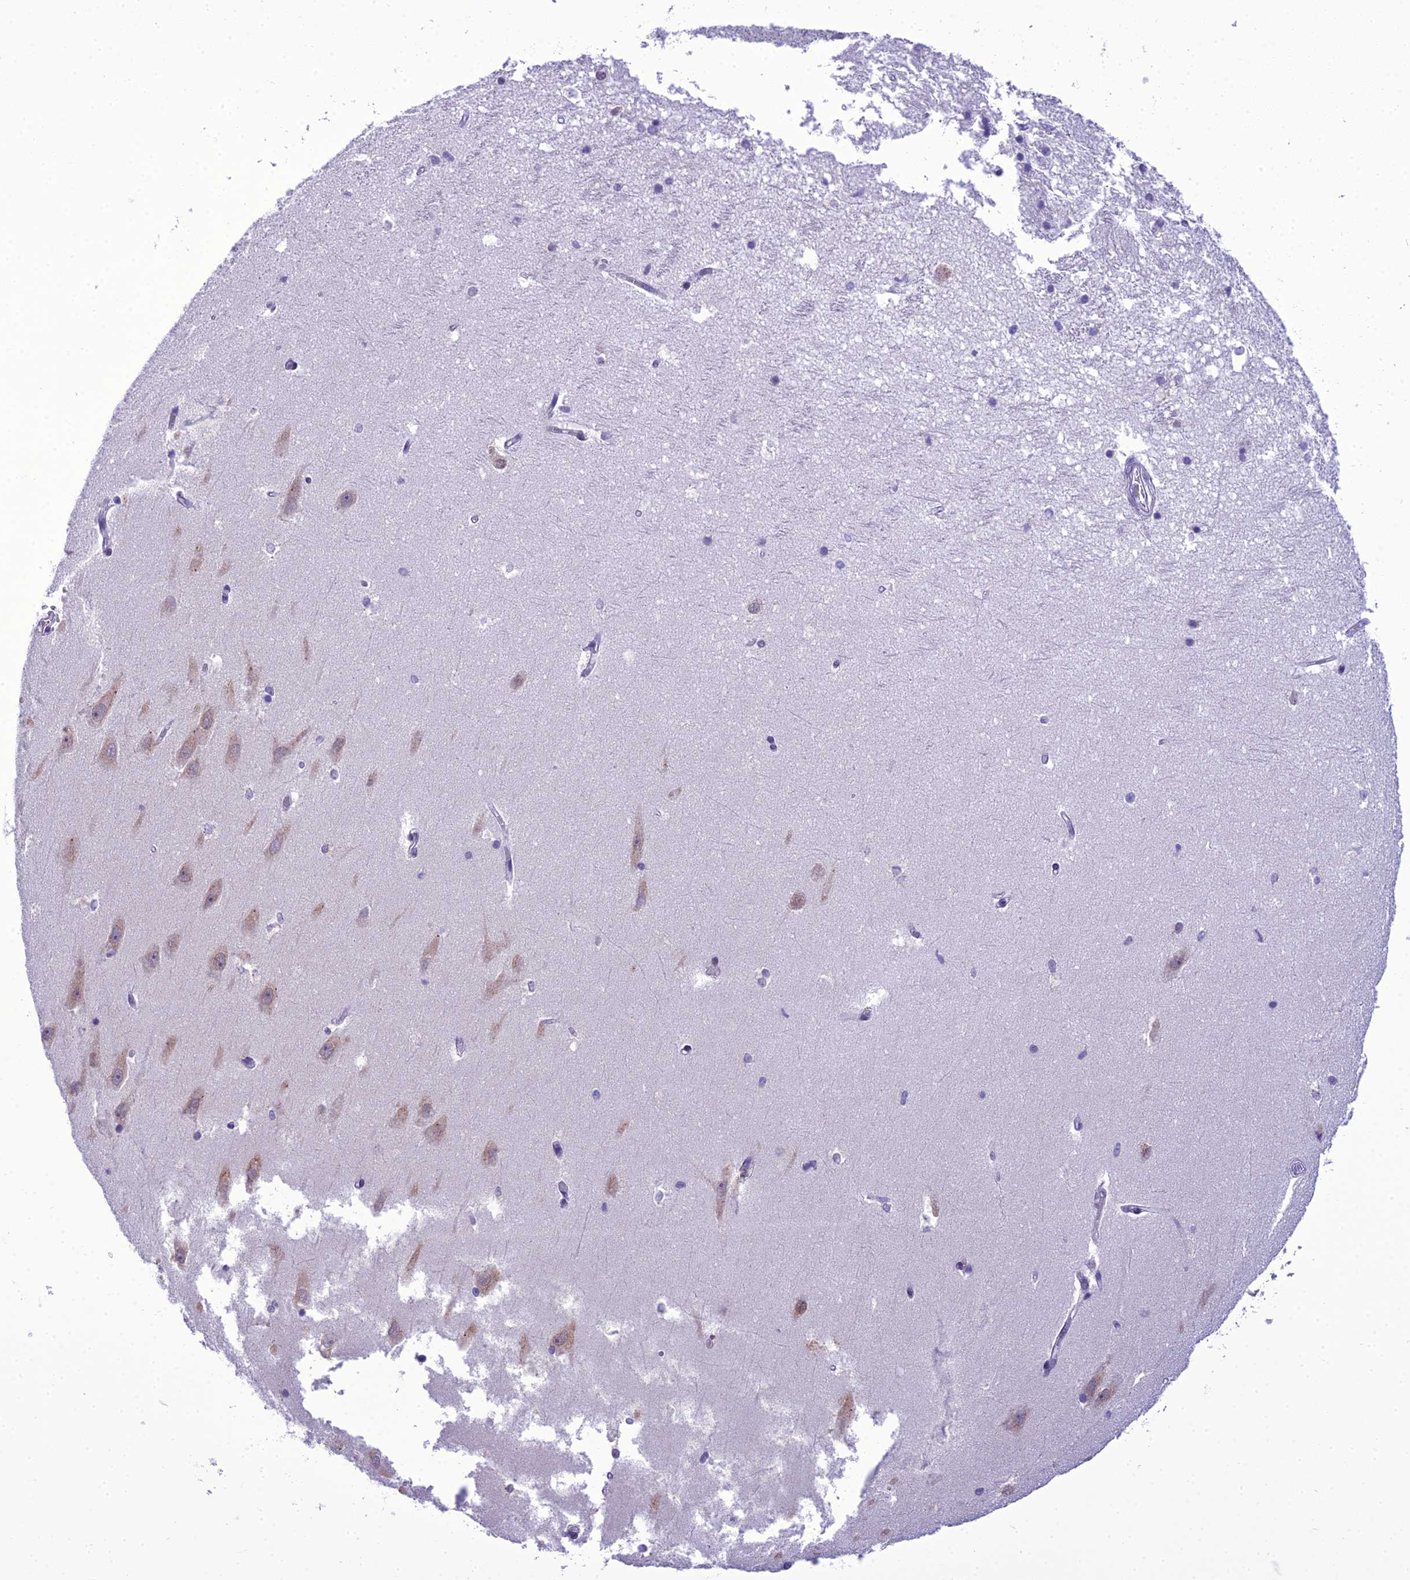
{"staining": {"intensity": "negative", "quantity": "none", "location": "none"}, "tissue": "hippocampus", "cell_type": "Glial cells", "image_type": "normal", "snomed": [{"axis": "morphology", "description": "Normal tissue, NOS"}, {"axis": "topography", "description": "Hippocampus"}], "caption": "This is an IHC photomicrograph of unremarkable hippocampus. There is no staining in glial cells.", "gene": "B9D2", "patient": {"sex": "male", "age": 45}}